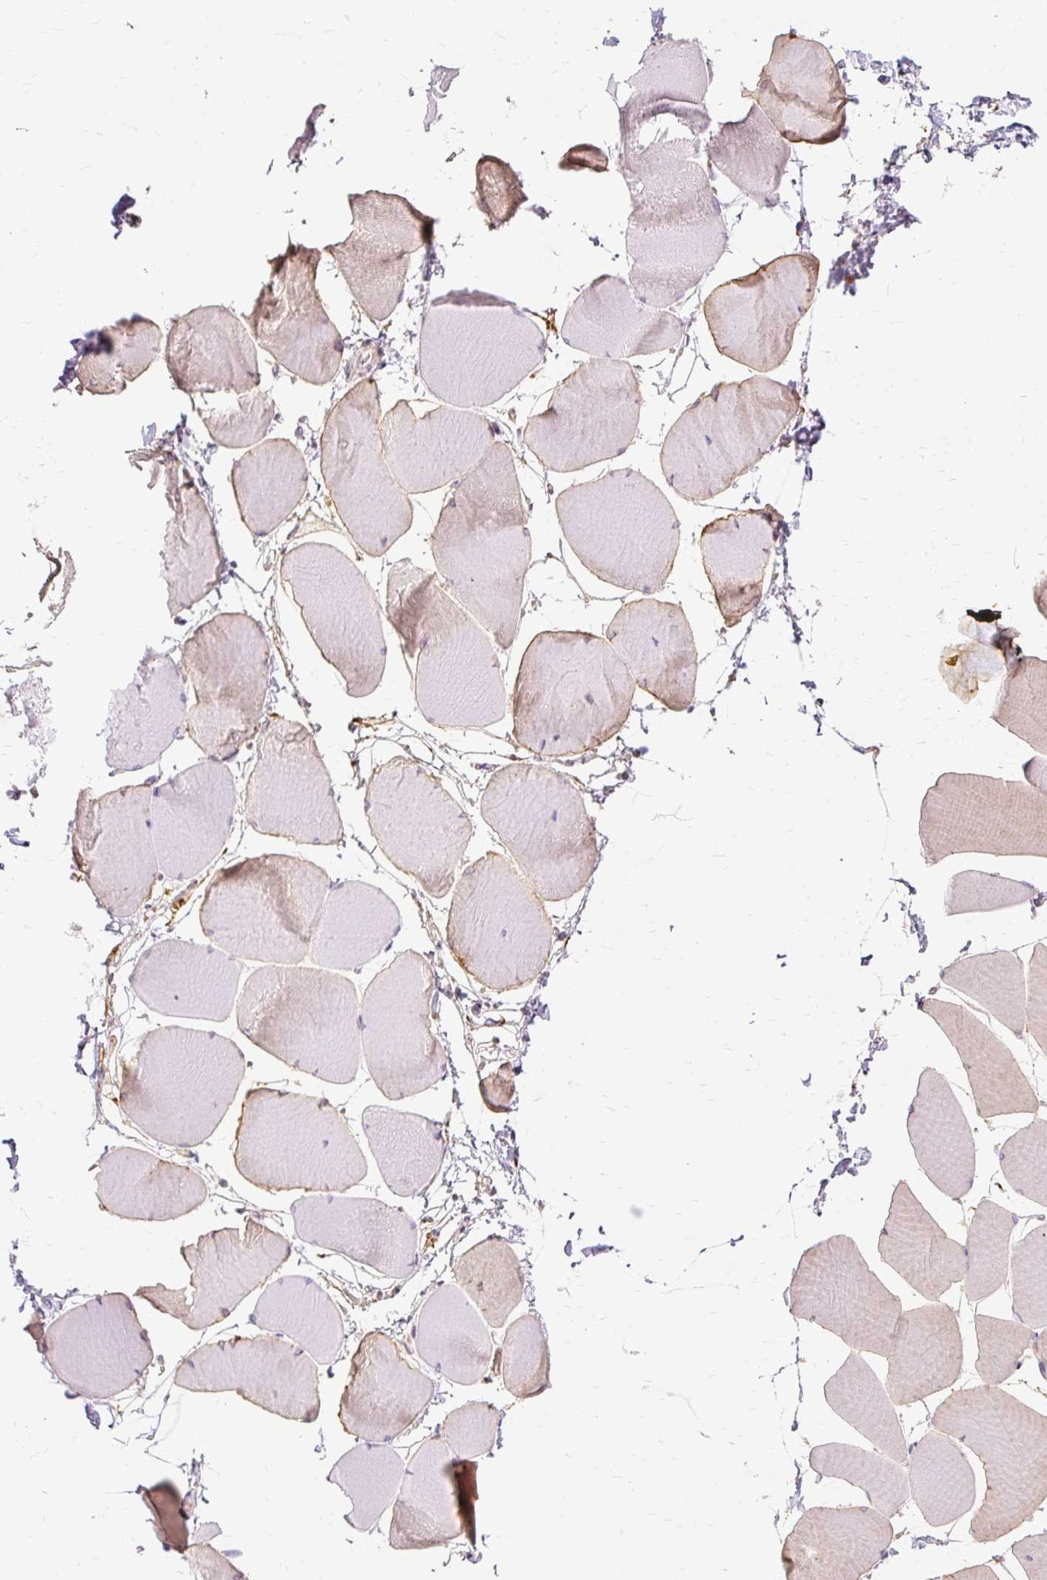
{"staining": {"intensity": "weak", "quantity": "25%-75%", "location": "cytoplasmic/membranous"}, "tissue": "skeletal muscle", "cell_type": "Myocytes", "image_type": "normal", "snomed": [{"axis": "morphology", "description": "Normal tissue, NOS"}, {"axis": "topography", "description": "Skeletal muscle"}], "caption": "Immunohistochemistry micrograph of benign skeletal muscle: skeletal muscle stained using immunohistochemistry (IHC) shows low levels of weak protein expression localized specifically in the cytoplasmic/membranous of myocytes, appearing as a cytoplasmic/membranous brown color.", "gene": "TSPAN8", "patient": {"sex": "male", "age": 25}}